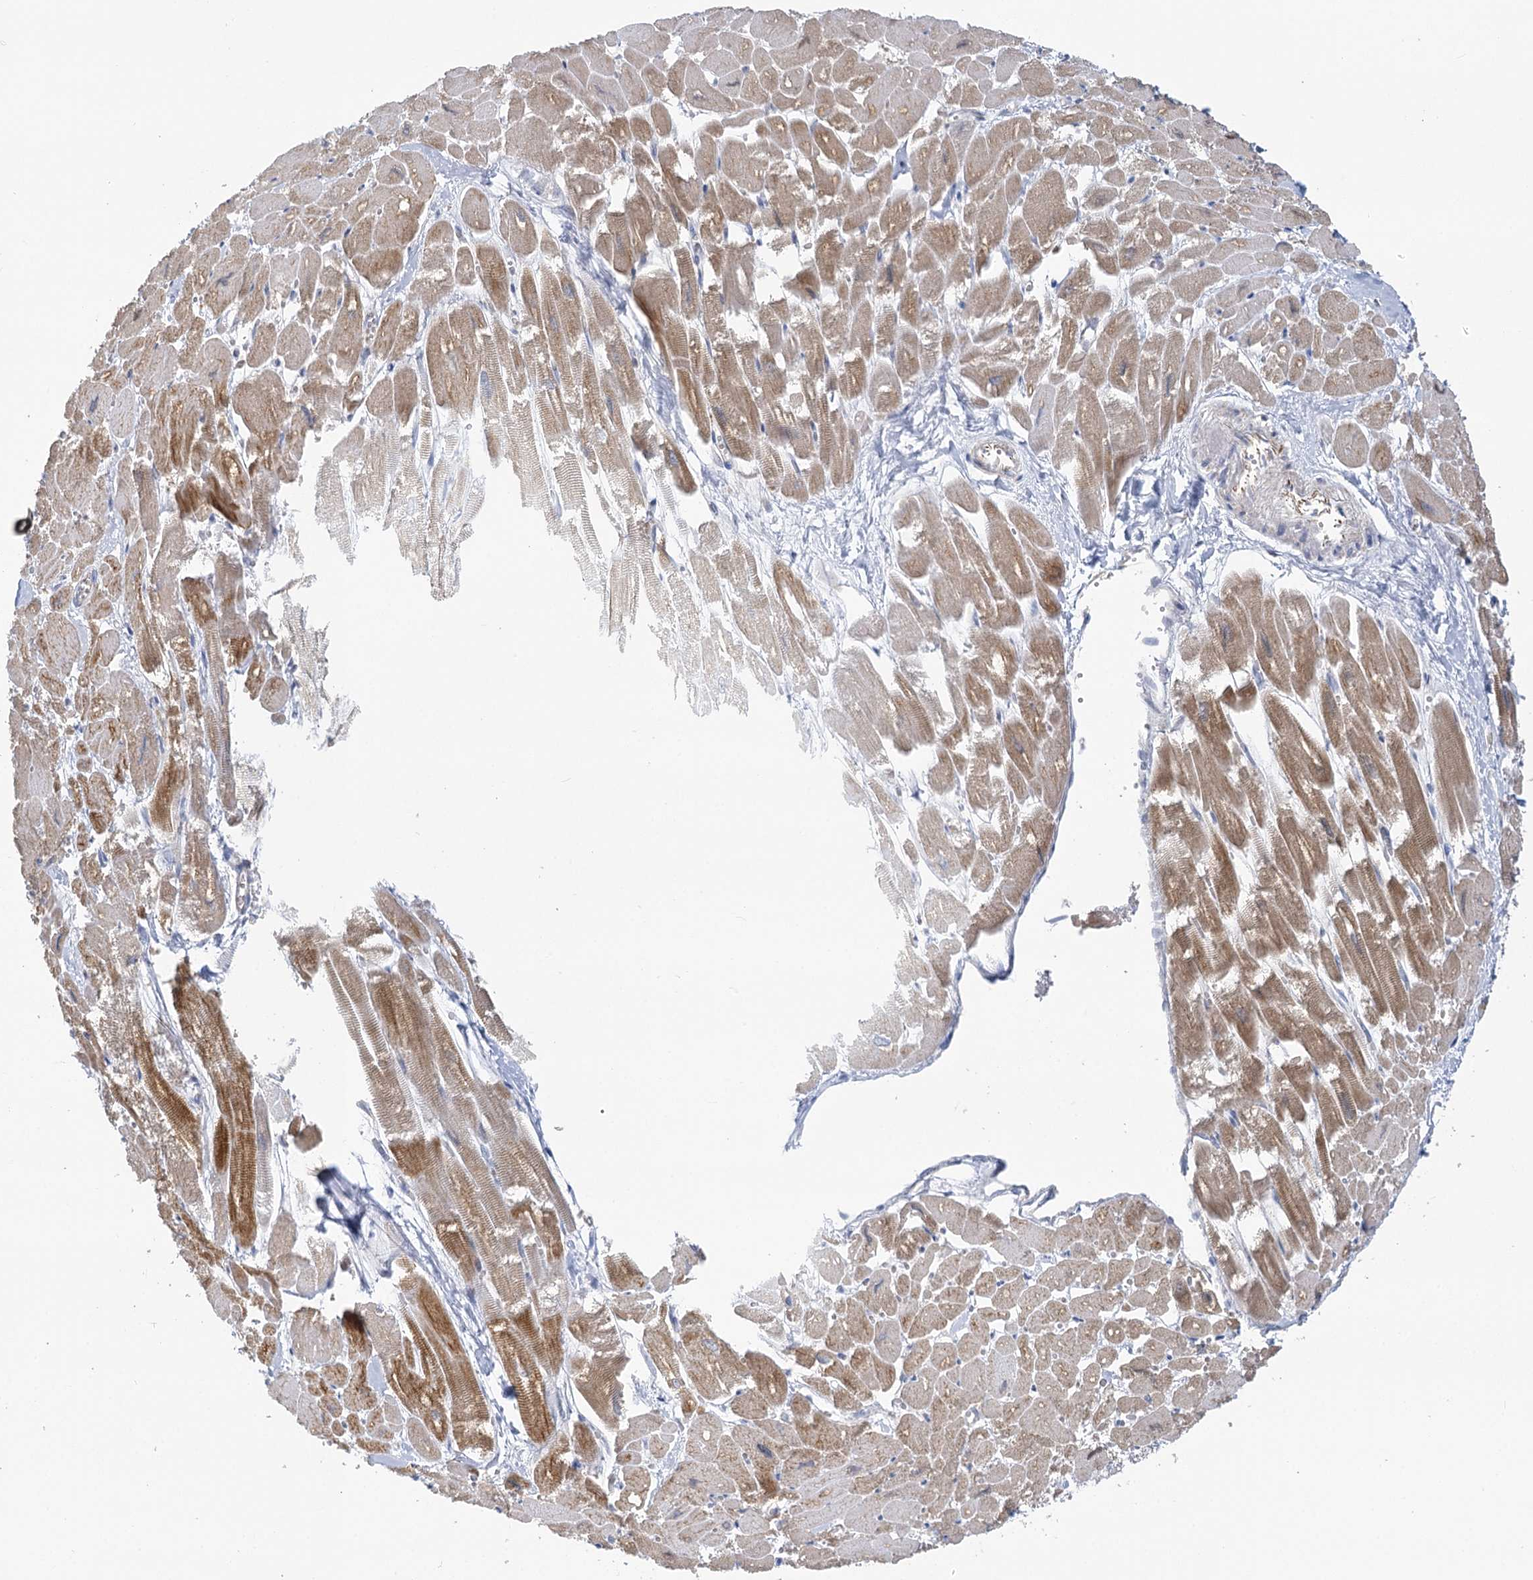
{"staining": {"intensity": "moderate", "quantity": ">75%", "location": "cytoplasmic/membranous"}, "tissue": "heart muscle", "cell_type": "Cardiomyocytes", "image_type": "normal", "snomed": [{"axis": "morphology", "description": "Normal tissue, NOS"}, {"axis": "topography", "description": "Heart"}], "caption": "The immunohistochemical stain shows moderate cytoplasmic/membranous expression in cardiomyocytes of unremarkable heart muscle. (DAB (3,3'-diaminobenzidine) IHC, brown staining for protein, blue staining for nuclei).", "gene": "DHTKD1", "patient": {"sex": "male", "age": 54}}